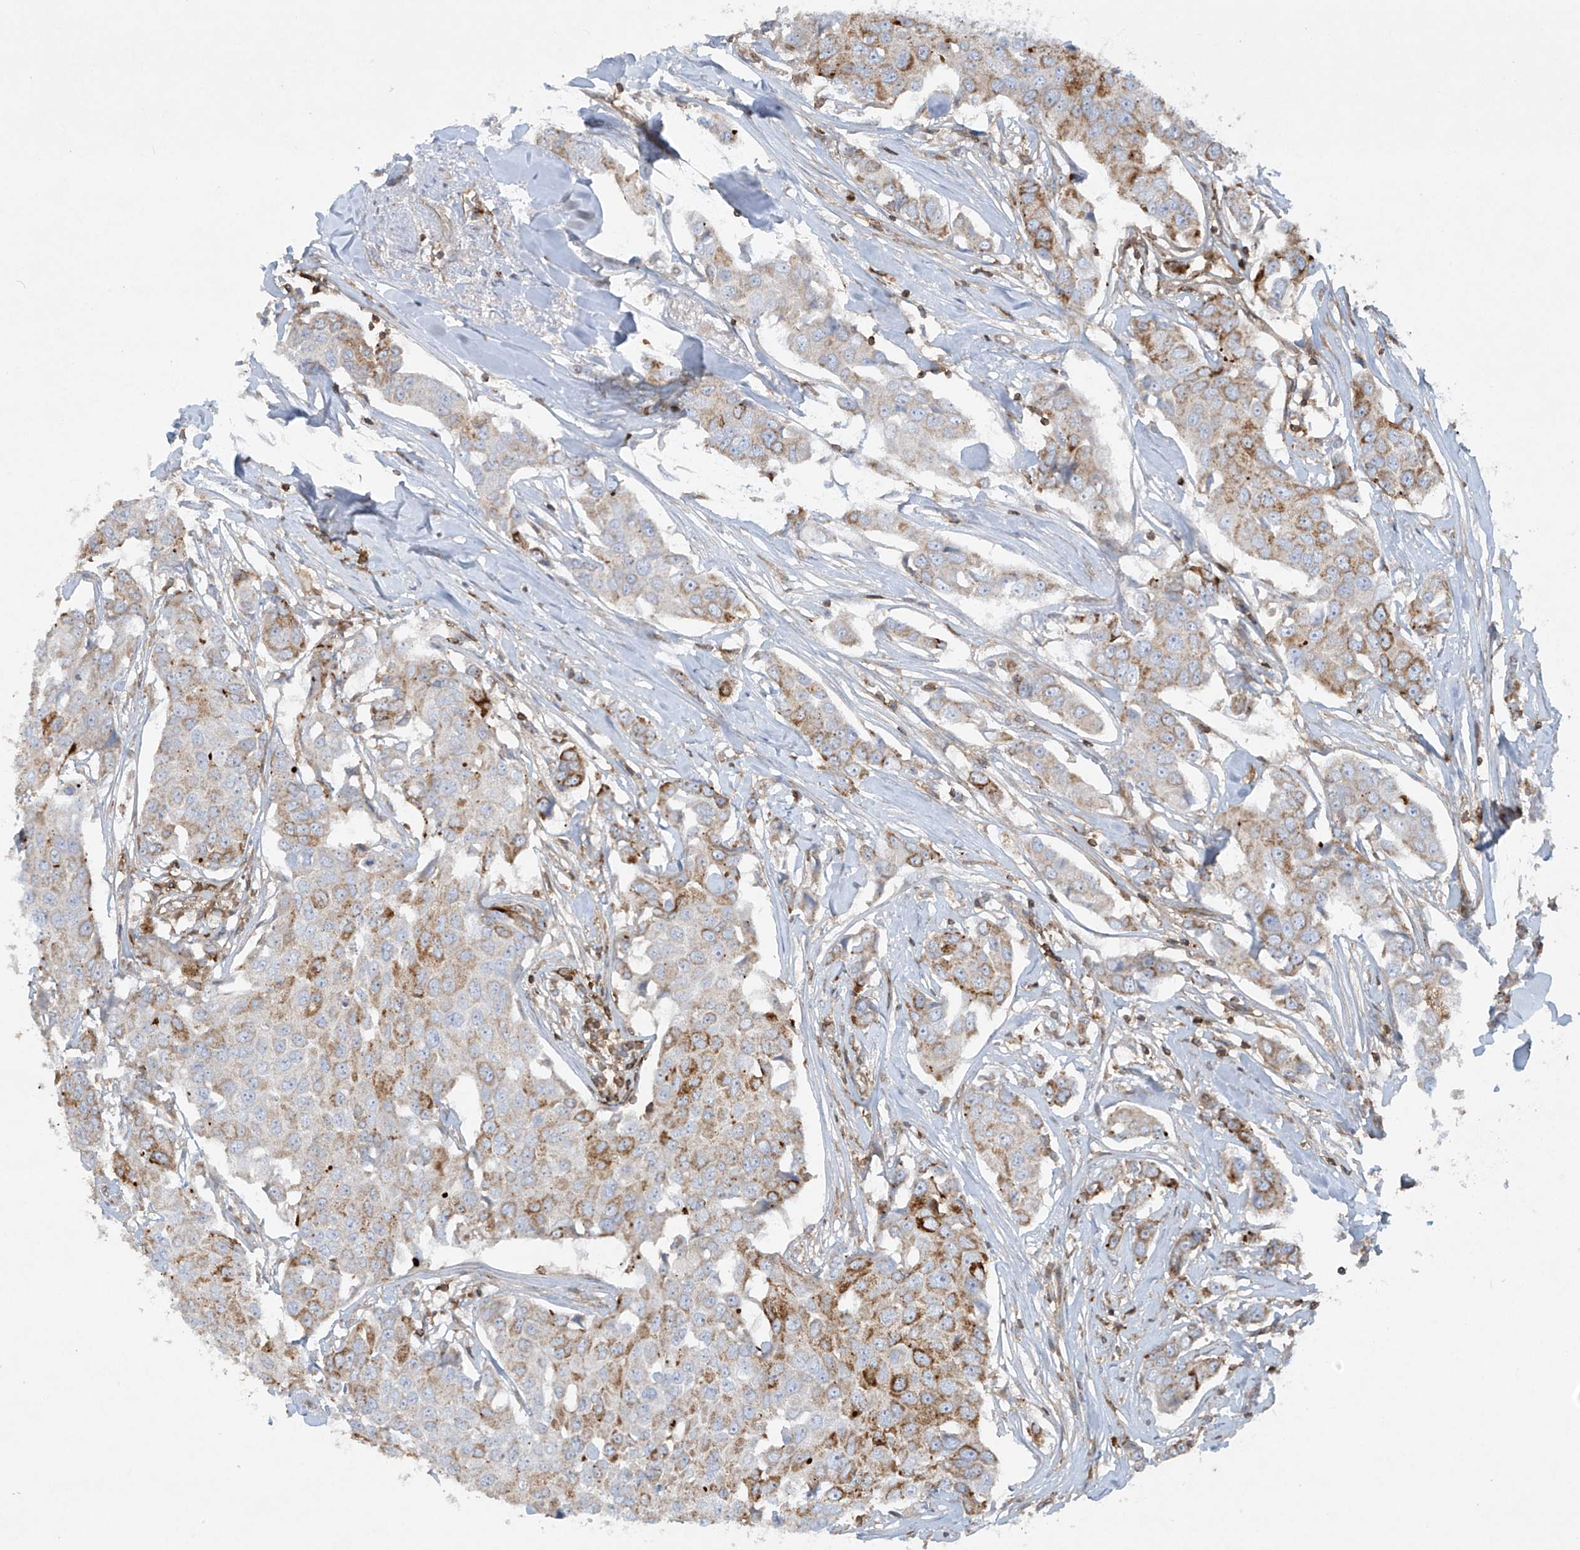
{"staining": {"intensity": "moderate", "quantity": "25%-75%", "location": "cytoplasmic/membranous"}, "tissue": "breast cancer", "cell_type": "Tumor cells", "image_type": "cancer", "snomed": [{"axis": "morphology", "description": "Duct carcinoma"}, {"axis": "topography", "description": "Breast"}], "caption": "A medium amount of moderate cytoplasmic/membranous staining is present in approximately 25%-75% of tumor cells in breast cancer (infiltrating ductal carcinoma) tissue.", "gene": "HLA-E", "patient": {"sex": "female", "age": 80}}